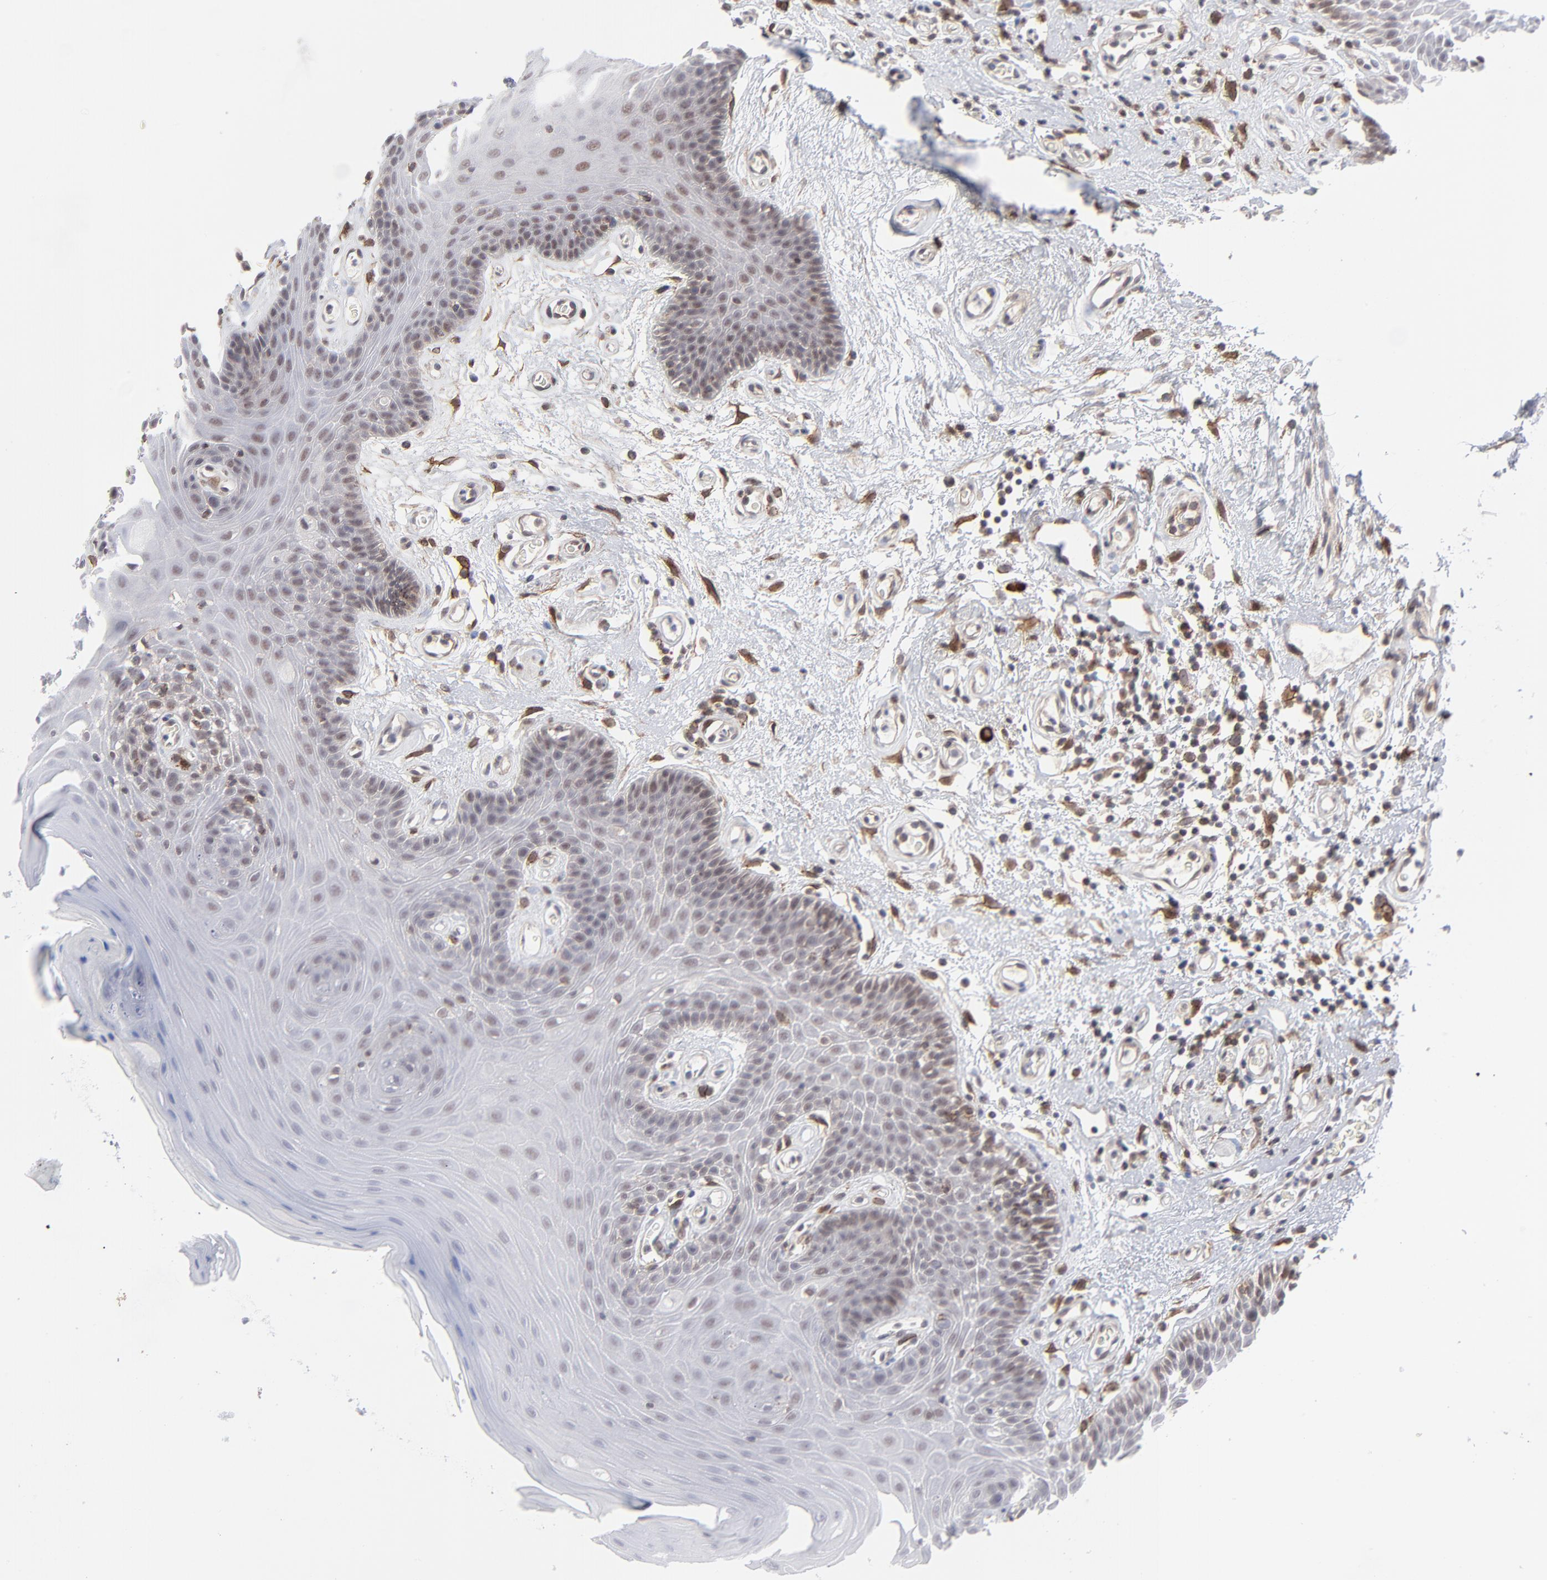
{"staining": {"intensity": "moderate", "quantity": "25%-75%", "location": "nuclear"}, "tissue": "oral mucosa", "cell_type": "Squamous epithelial cells", "image_type": "normal", "snomed": [{"axis": "morphology", "description": "Normal tissue, NOS"}, {"axis": "morphology", "description": "Squamous cell carcinoma, NOS"}, {"axis": "topography", "description": "Skeletal muscle"}, {"axis": "topography", "description": "Oral tissue"}, {"axis": "topography", "description": "Head-Neck"}], "caption": "Immunohistochemical staining of unremarkable oral mucosa reveals 25%-75% levels of moderate nuclear protein positivity in approximately 25%-75% of squamous epithelial cells. (brown staining indicates protein expression, while blue staining denotes nuclei).", "gene": "NBN", "patient": {"sex": "male", "age": 71}}